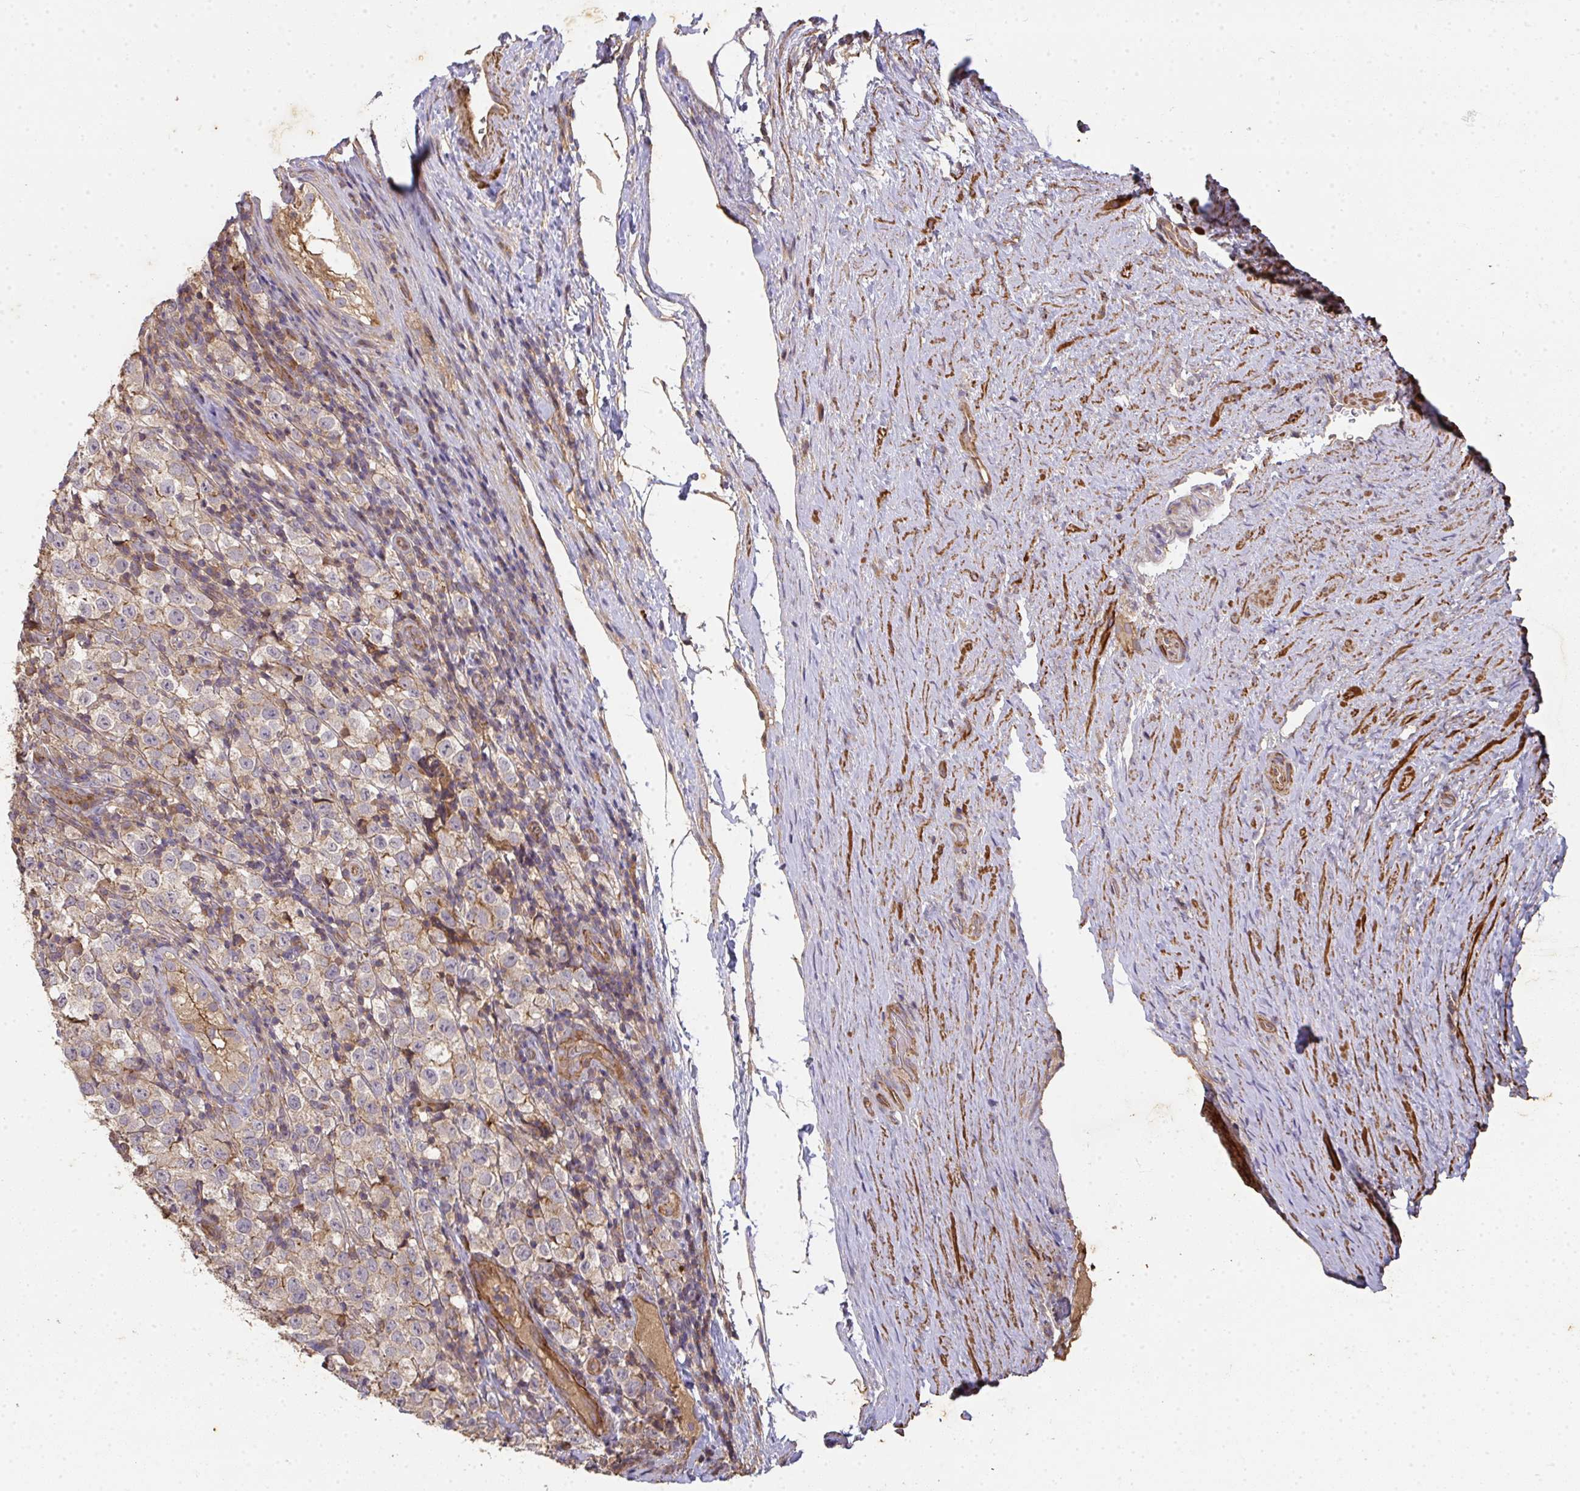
{"staining": {"intensity": "weak", "quantity": ">75%", "location": "cytoplasmic/membranous"}, "tissue": "testis cancer", "cell_type": "Tumor cells", "image_type": "cancer", "snomed": [{"axis": "morphology", "description": "Seminoma, NOS"}, {"axis": "morphology", "description": "Carcinoma, Embryonal, NOS"}, {"axis": "topography", "description": "Testis"}], "caption": "Protein staining exhibits weak cytoplasmic/membranous staining in approximately >75% of tumor cells in testis cancer.", "gene": "TNMD", "patient": {"sex": "male", "age": 41}}